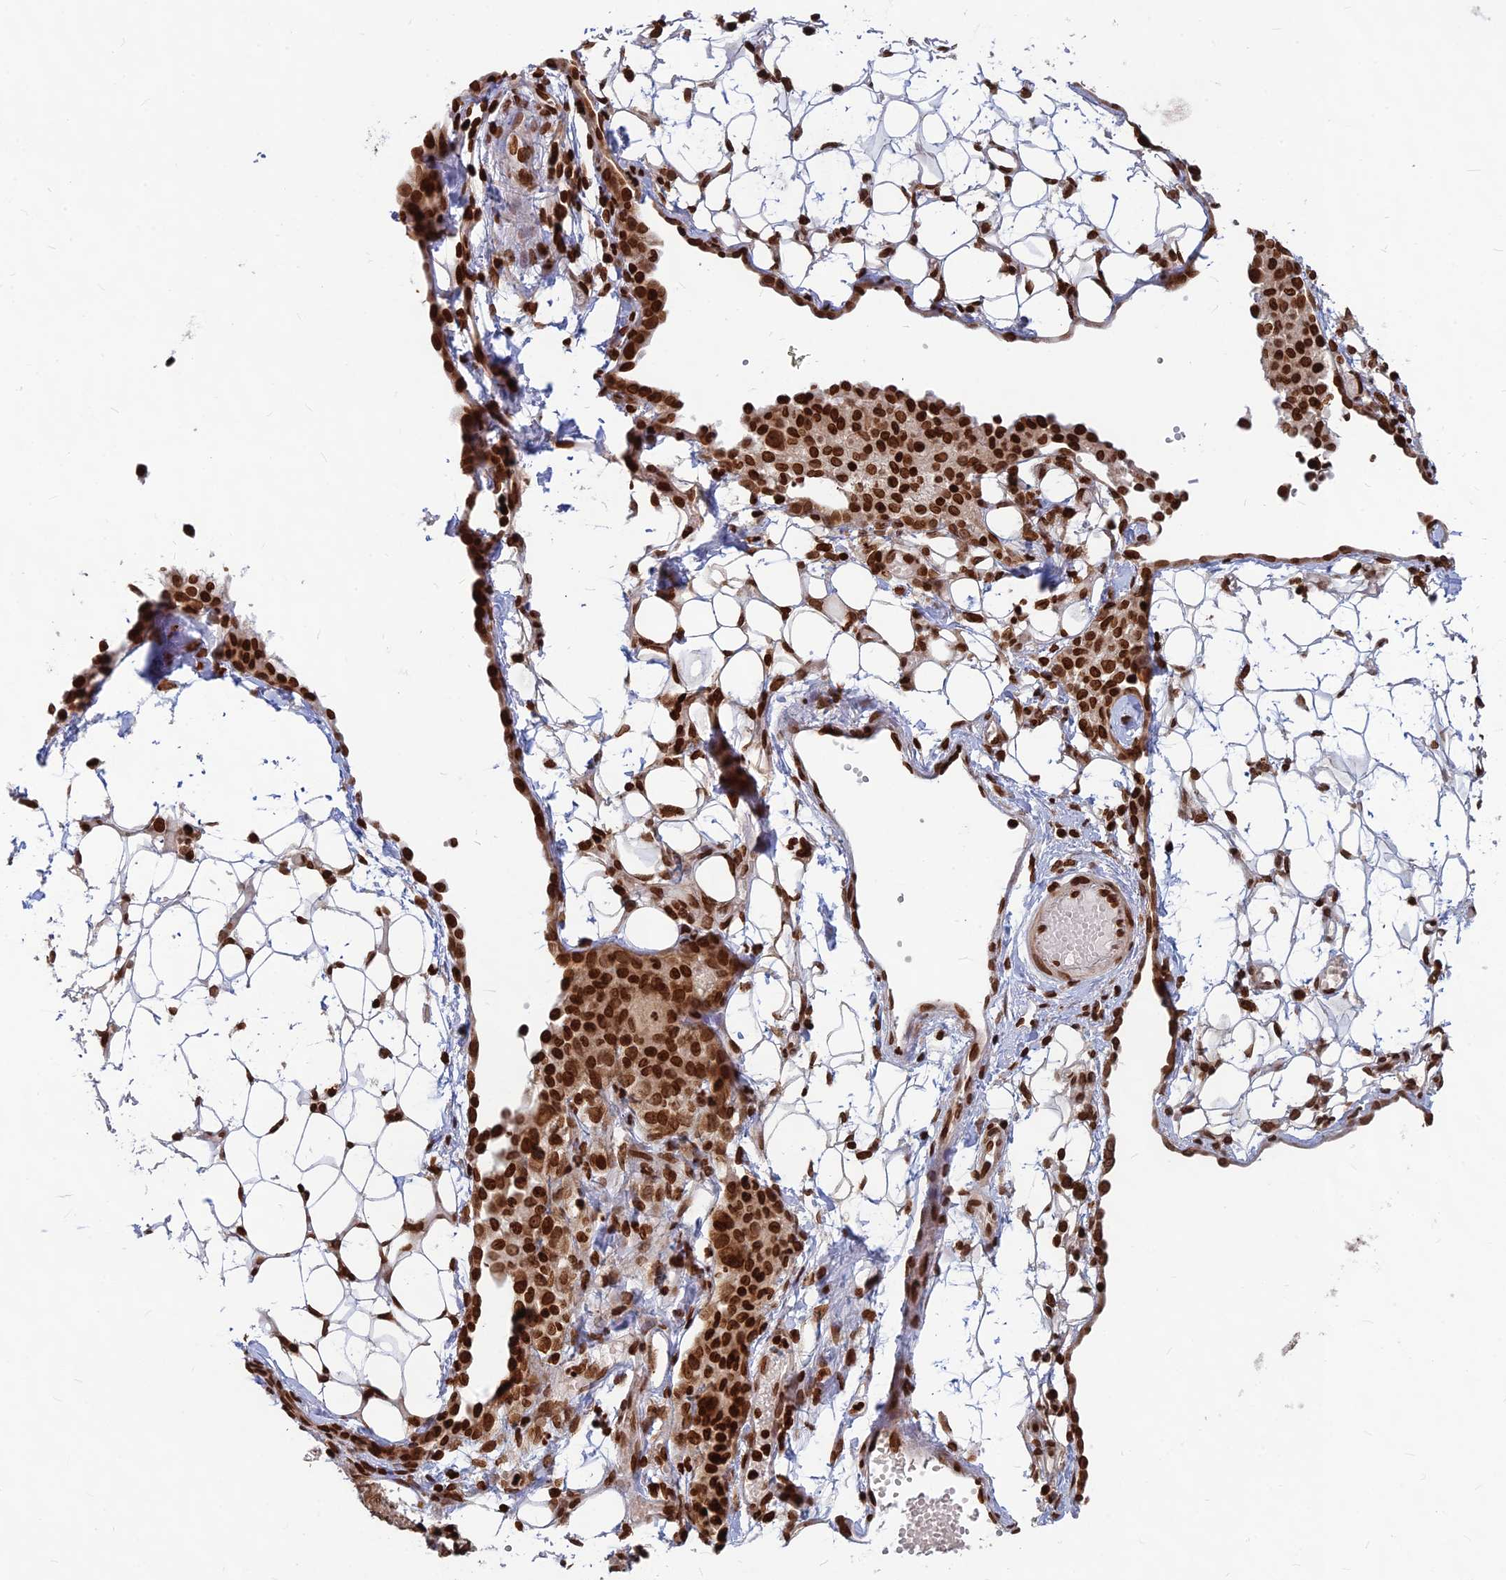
{"staining": {"intensity": "strong", "quantity": ">75%", "location": "nuclear"}, "tissue": "ovarian cancer", "cell_type": "Tumor cells", "image_type": "cancer", "snomed": [{"axis": "morphology", "description": "Carcinoma, endometroid"}, {"axis": "topography", "description": "Ovary"}], "caption": "Protein staining demonstrates strong nuclear positivity in about >75% of tumor cells in ovarian cancer.", "gene": "TET2", "patient": {"sex": "female", "age": 42}}